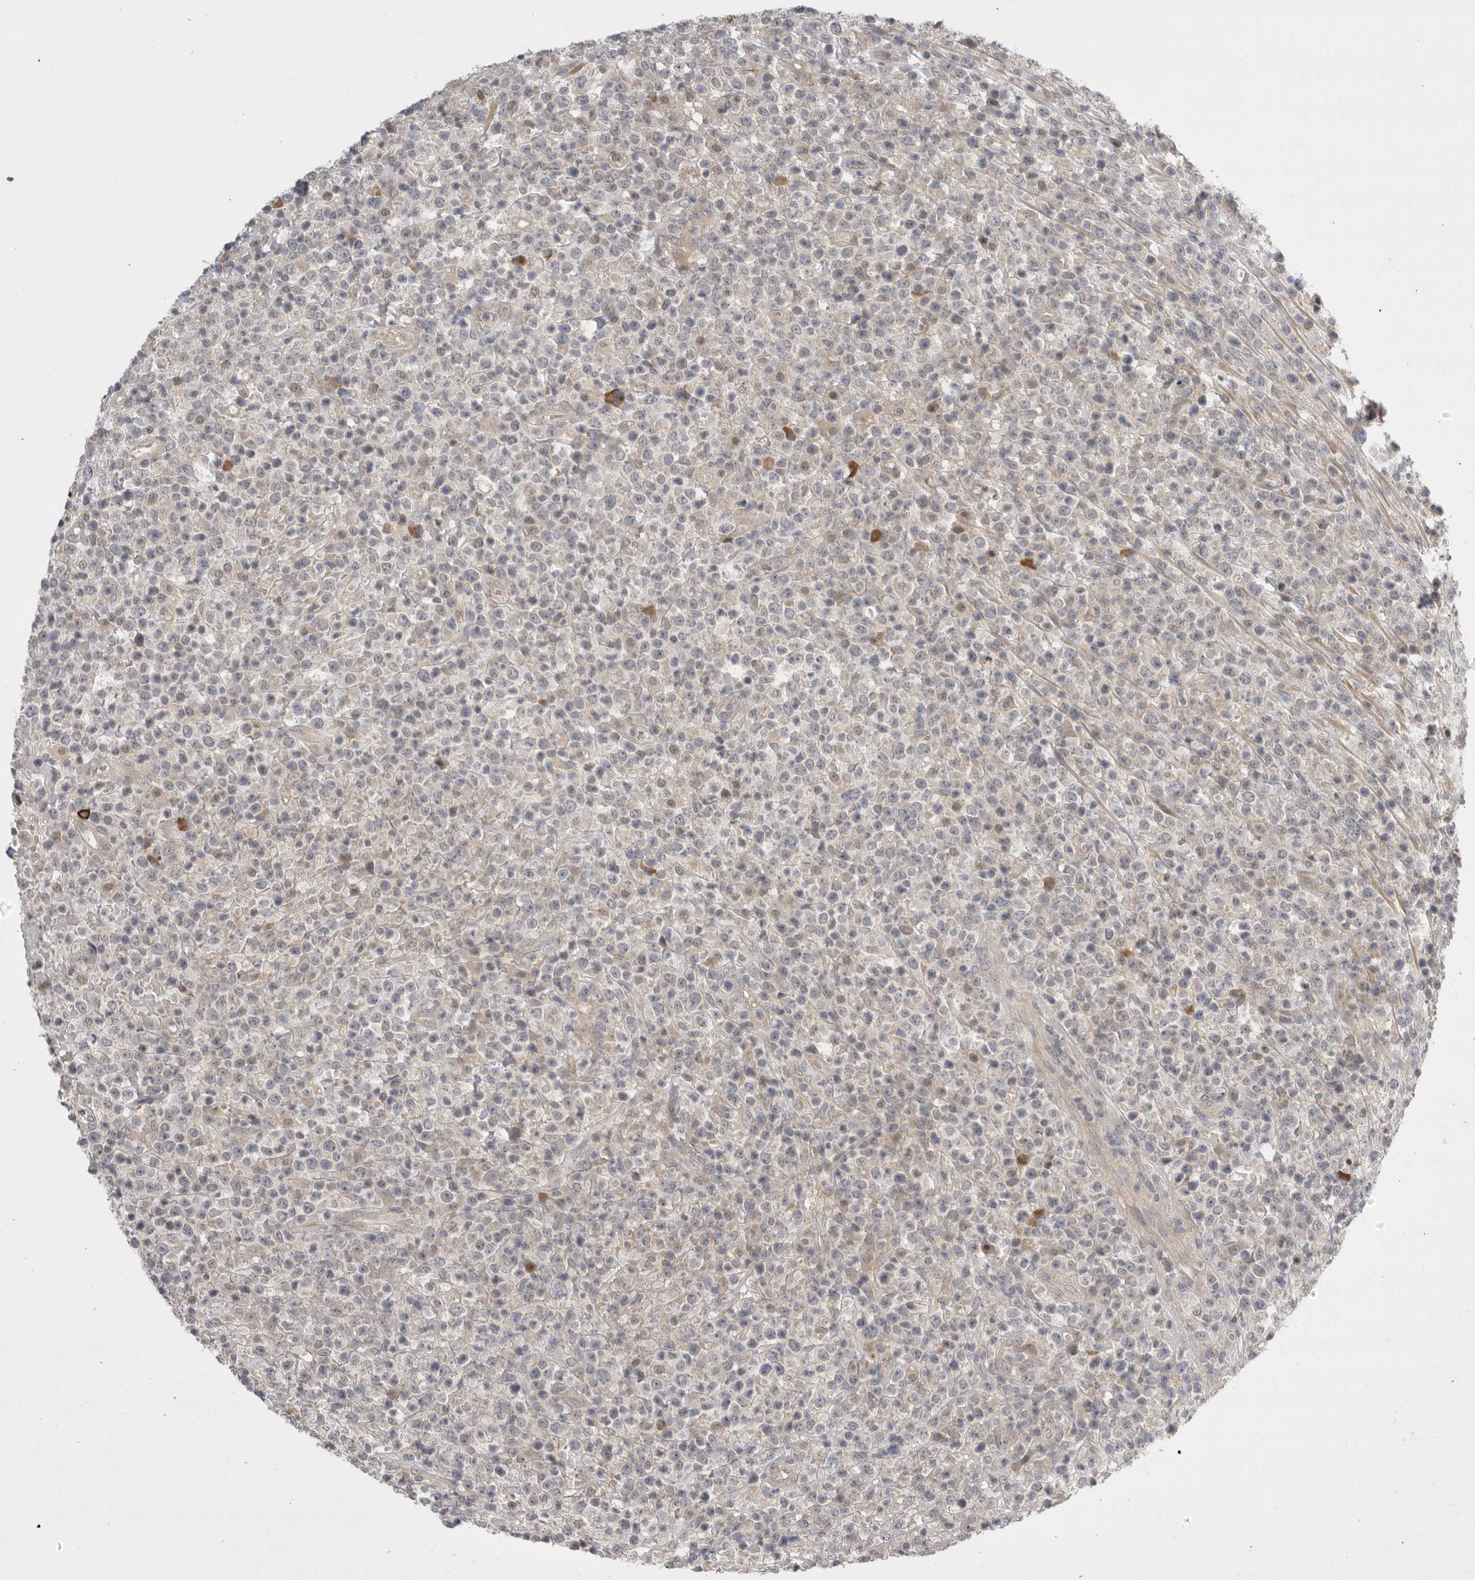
{"staining": {"intensity": "negative", "quantity": "none", "location": "none"}, "tissue": "lymphoma", "cell_type": "Tumor cells", "image_type": "cancer", "snomed": [{"axis": "morphology", "description": "Malignant lymphoma, non-Hodgkin's type, High grade"}, {"axis": "topography", "description": "Colon"}], "caption": "This is an immunohistochemistry (IHC) photomicrograph of malignant lymphoma, non-Hodgkin's type (high-grade). There is no expression in tumor cells.", "gene": "NRCAM", "patient": {"sex": "female", "age": 53}}